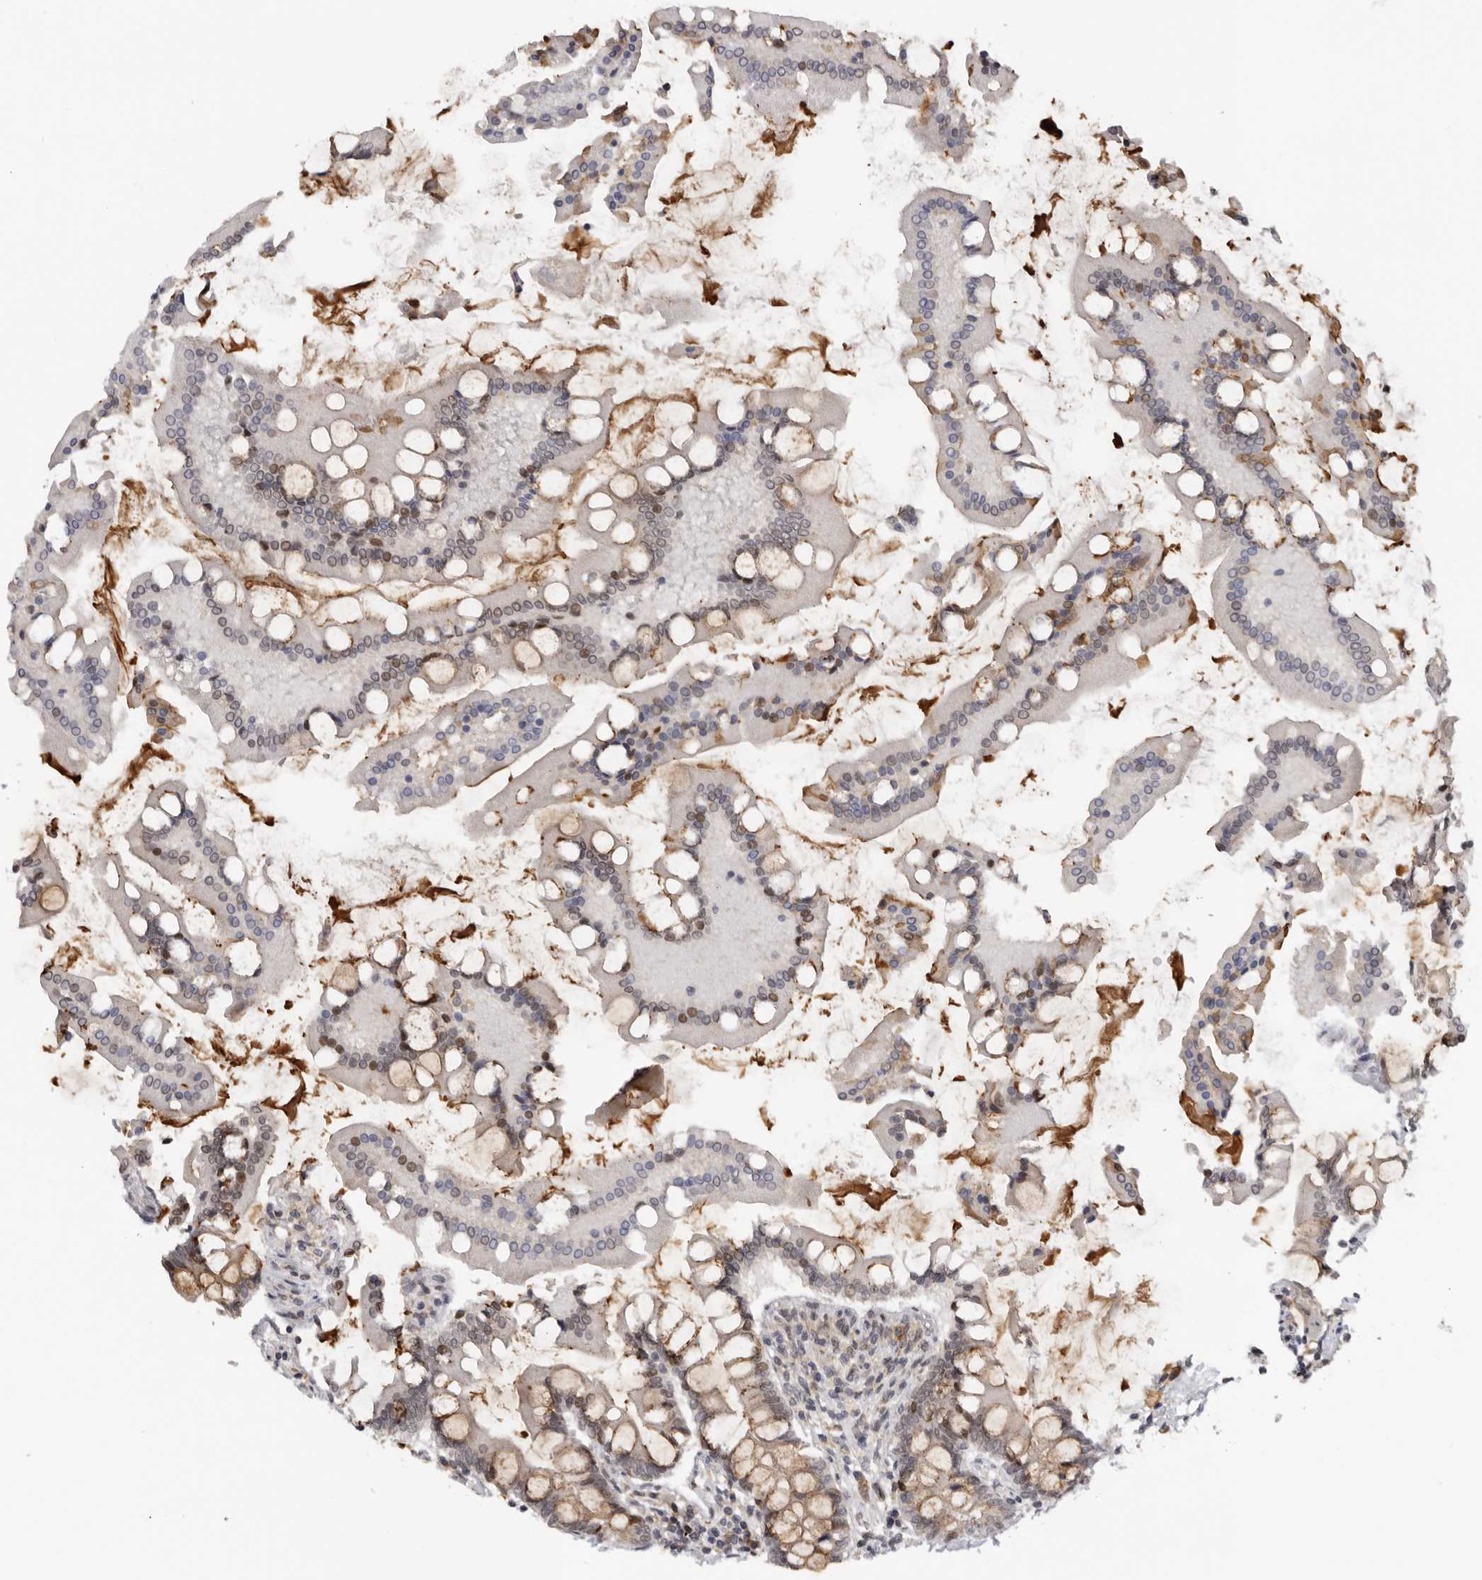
{"staining": {"intensity": "moderate", "quantity": "<25%", "location": "cytoplasmic/membranous"}, "tissue": "small intestine", "cell_type": "Glandular cells", "image_type": "normal", "snomed": [{"axis": "morphology", "description": "Normal tissue, NOS"}, {"axis": "topography", "description": "Small intestine"}], "caption": "Immunohistochemistry of normal small intestine displays low levels of moderate cytoplasmic/membranous staining in about <25% of glandular cells.", "gene": "KIF2B", "patient": {"sex": "male", "age": 41}}